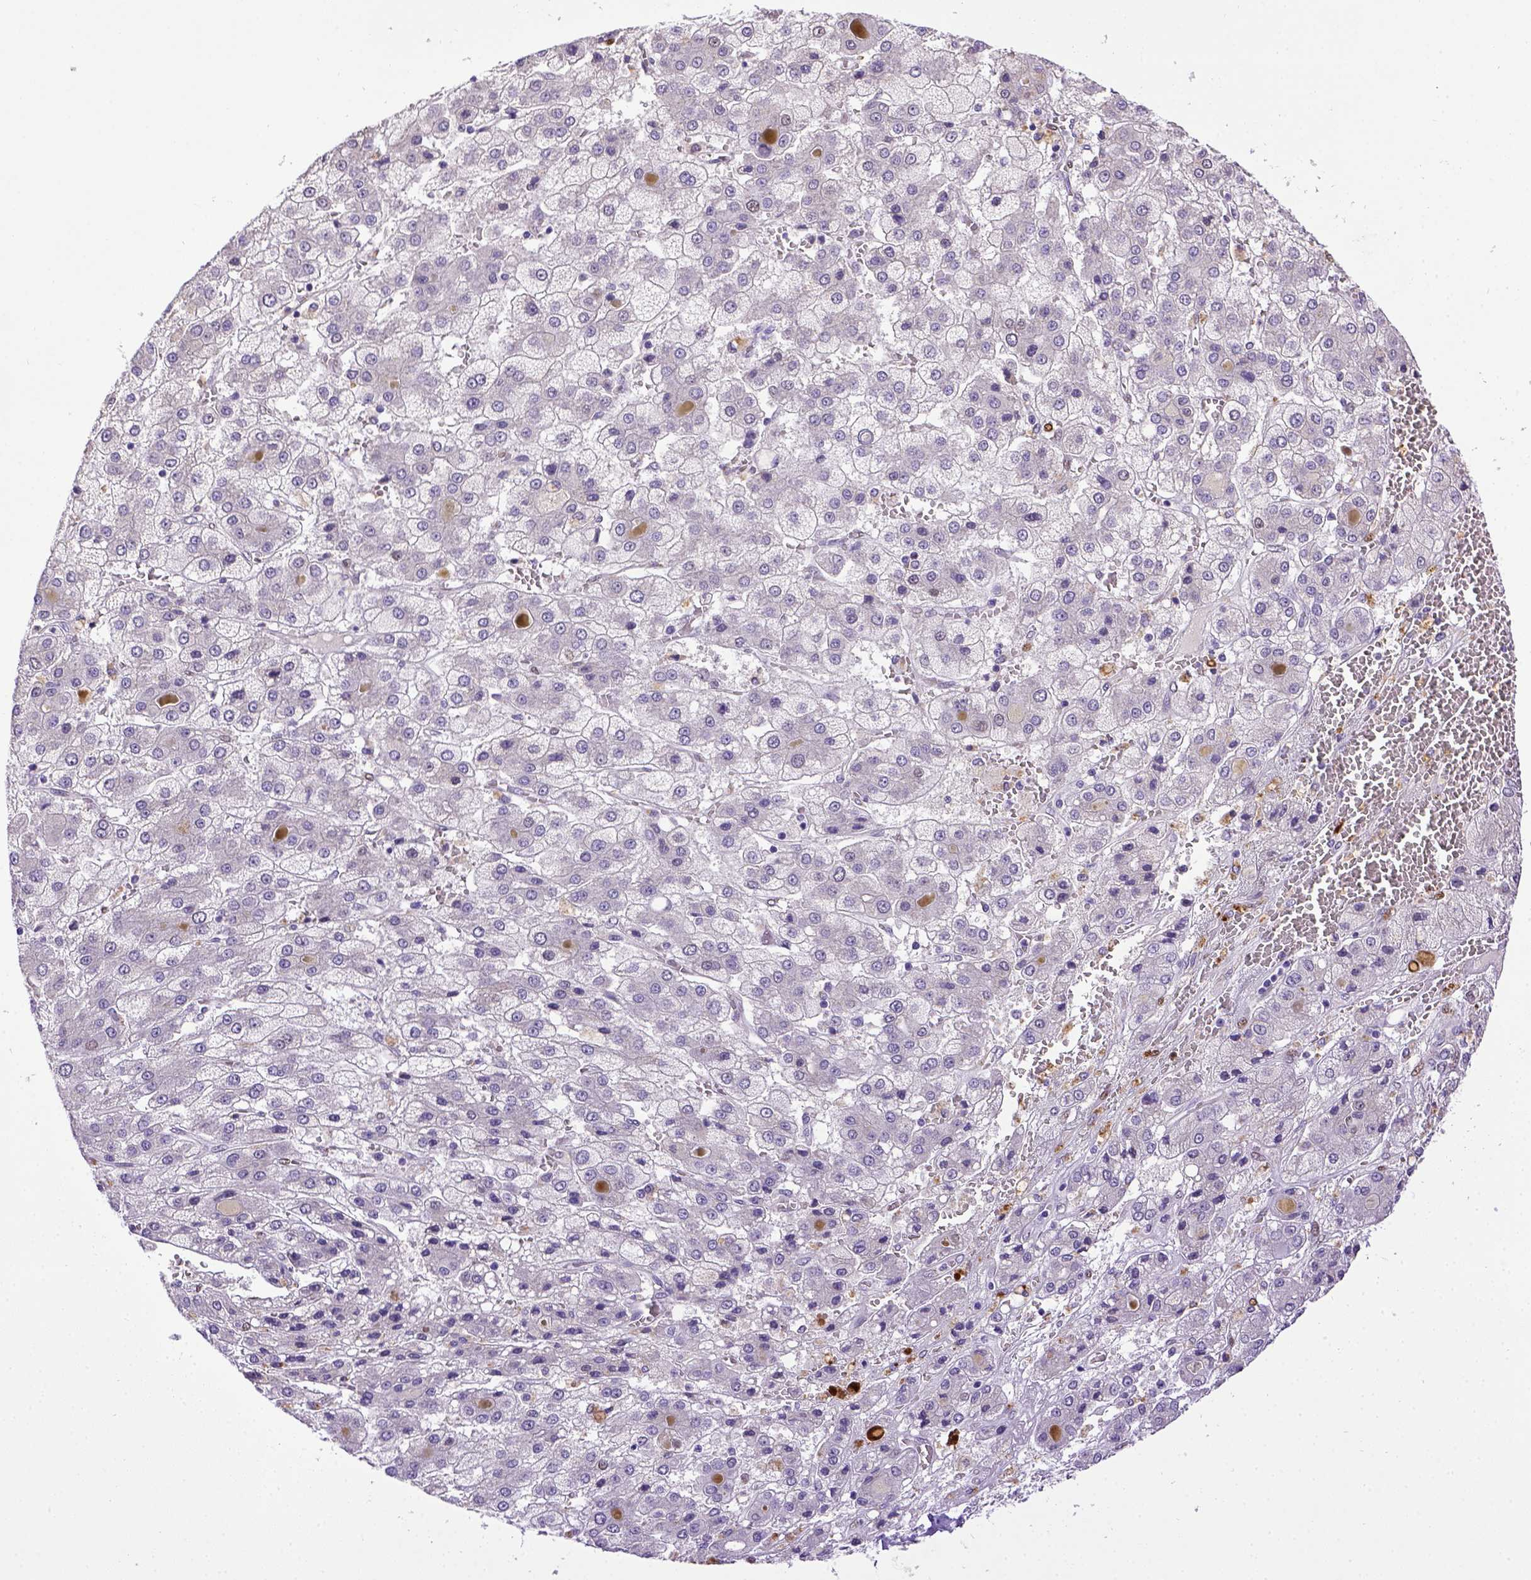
{"staining": {"intensity": "negative", "quantity": "none", "location": "none"}, "tissue": "liver cancer", "cell_type": "Tumor cells", "image_type": "cancer", "snomed": [{"axis": "morphology", "description": "Carcinoma, Hepatocellular, NOS"}, {"axis": "topography", "description": "Liver"}], "caption": "The image exhibits no significant positivity in tumor cells of liver cancer. (DAB immunohistochemistry visualized using brightfield microscopy, high magnification).", "gene": "CDKN1A", "patient": {"sex": "male", "age": 73}}